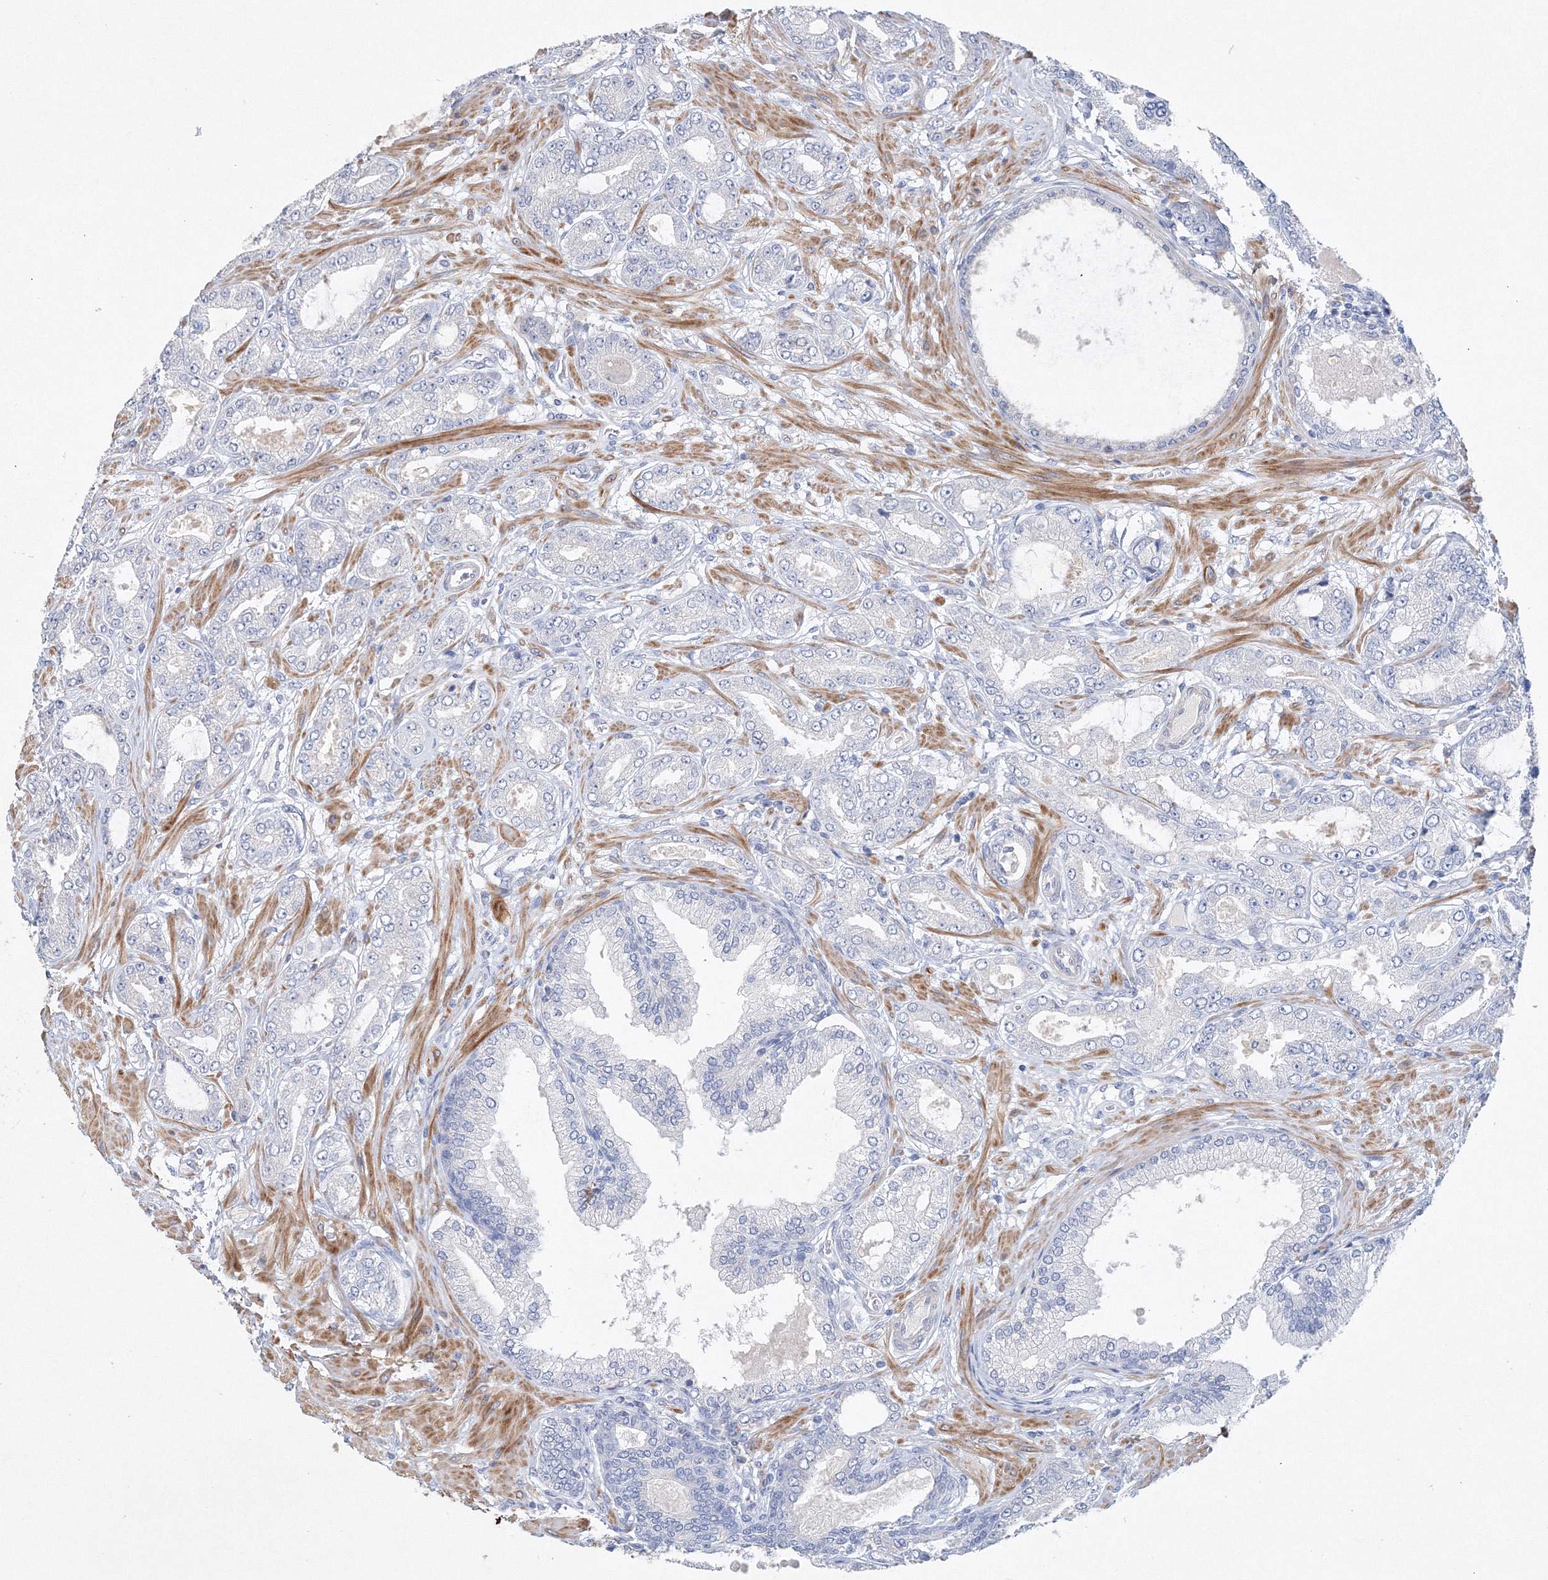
{"staining": {"intensity": "negative", "quantity": "none", "location": "none"}, "tissue": "prostate cancer", "cell_type": "Tumor cells", "image_type": "cancer", "snomed": [{"axis": "morphology", "description": "Adenocarcinoma, Low grade"}, {"axis": "topography", "description": "Prostate"}], "caption": "Immunohistochemistry (IHC) photomicrograph of human prostate cancer (adenocarcinoma (low-grade)) stained for a protein (brown), which reveals no positivity in tumor cells.", "gene": "OSBPL6", "patient": {"sex": "male", "age": 63}}